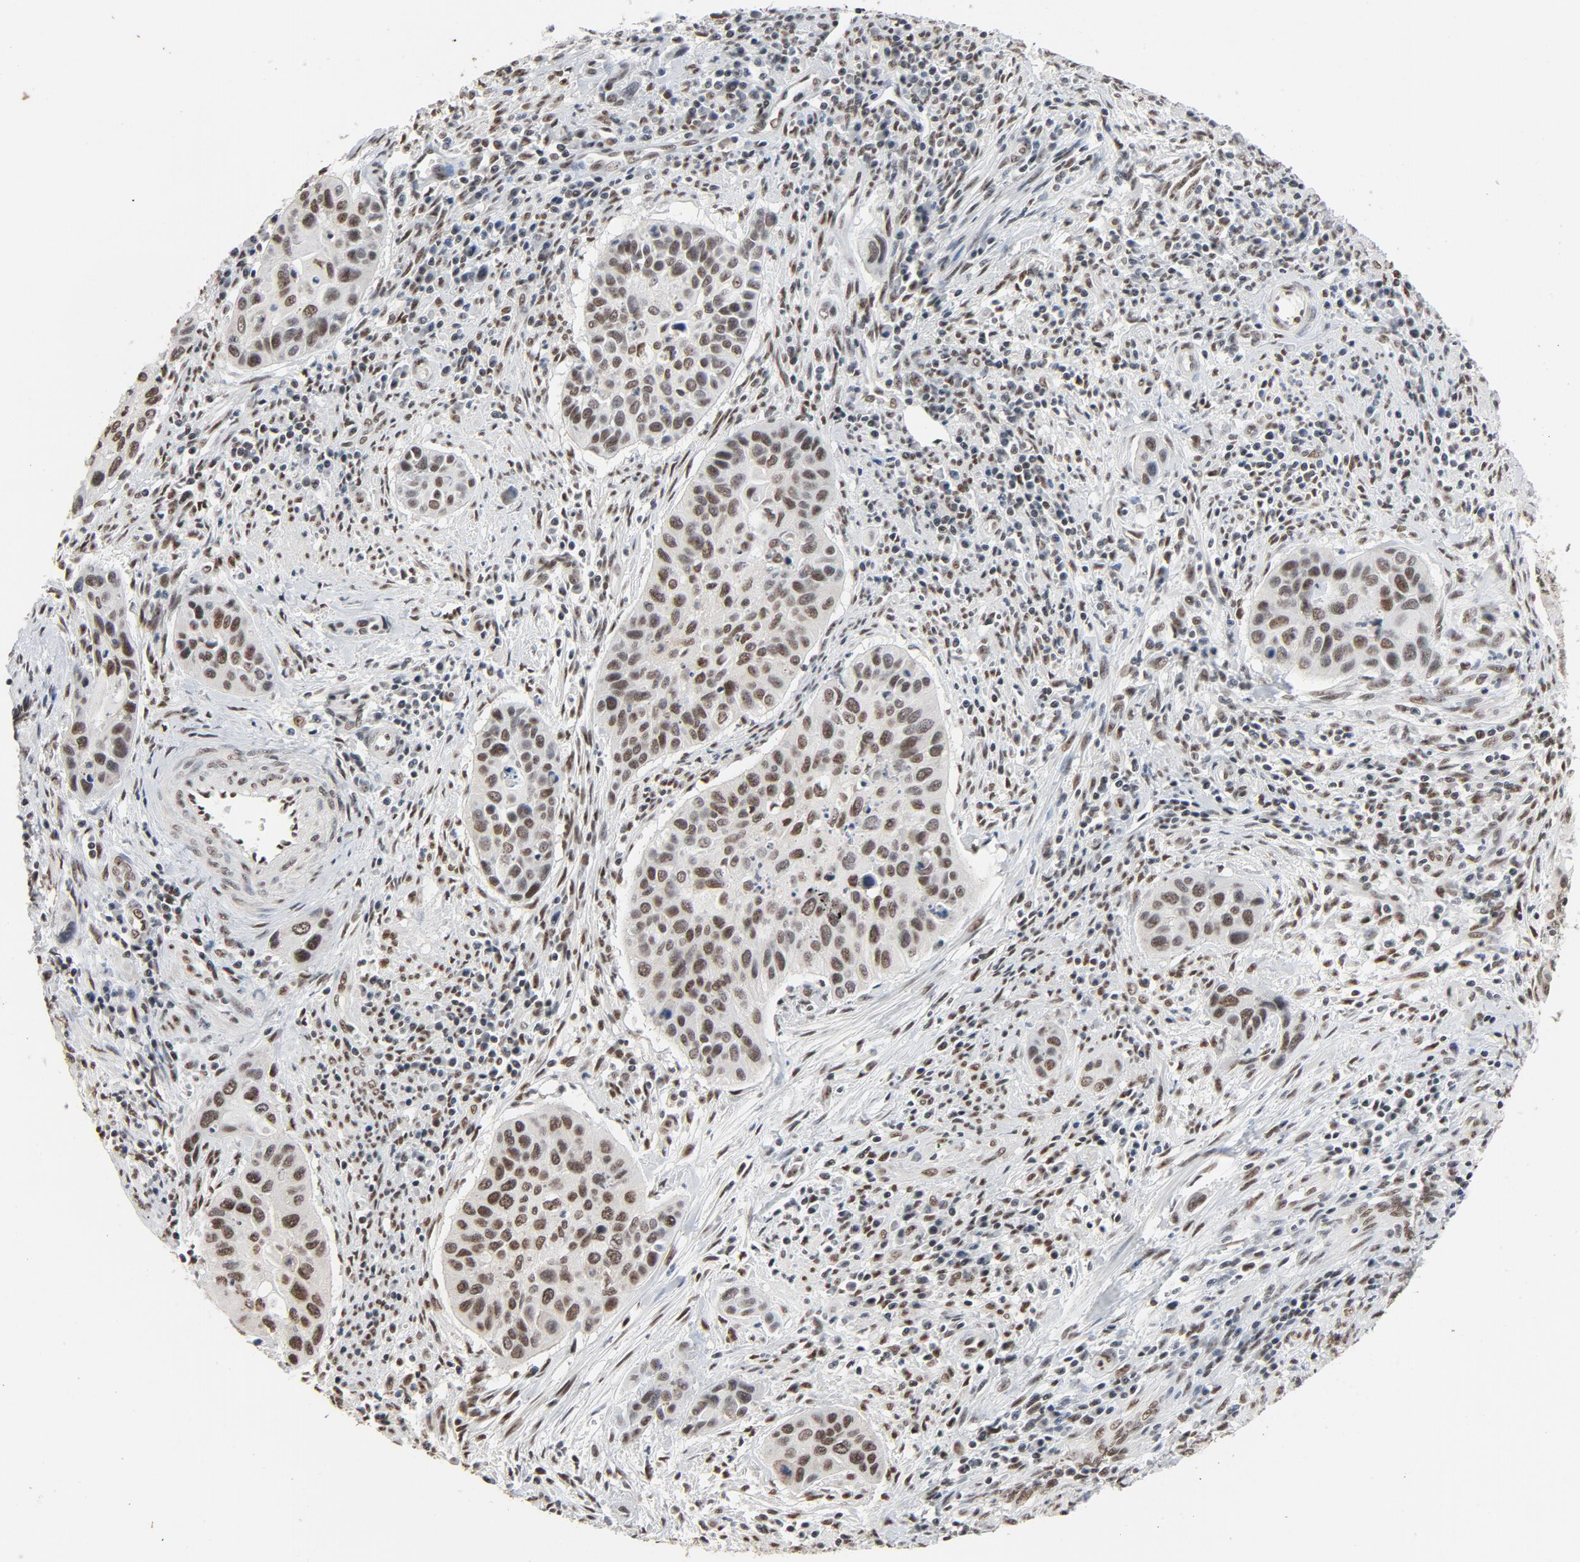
{"staining": {"intensity": "moderate", "quantity": ">75%", "location": "nuclear"}, "tissue": "cervical cancer", "cell_type": "Tumor cells", "image_type": "cancer", "snomed": [{"axis": "morphology", "description": "Adenocarcinoma, NOS"}, {"axis": "topography", "description": "Cervix"}], "caption": "The photomicrograph exhibits a brown stain indicating the presence of a protein in the nuclear of tumor cells in adenocarcinoma (cervical). Using DAB (brown) and hematoxylin (blue) stains, captured at high magnification using brightfield microscopy.", "gene": "MRE11", "patient": {"sex": "female", "age": 29}}